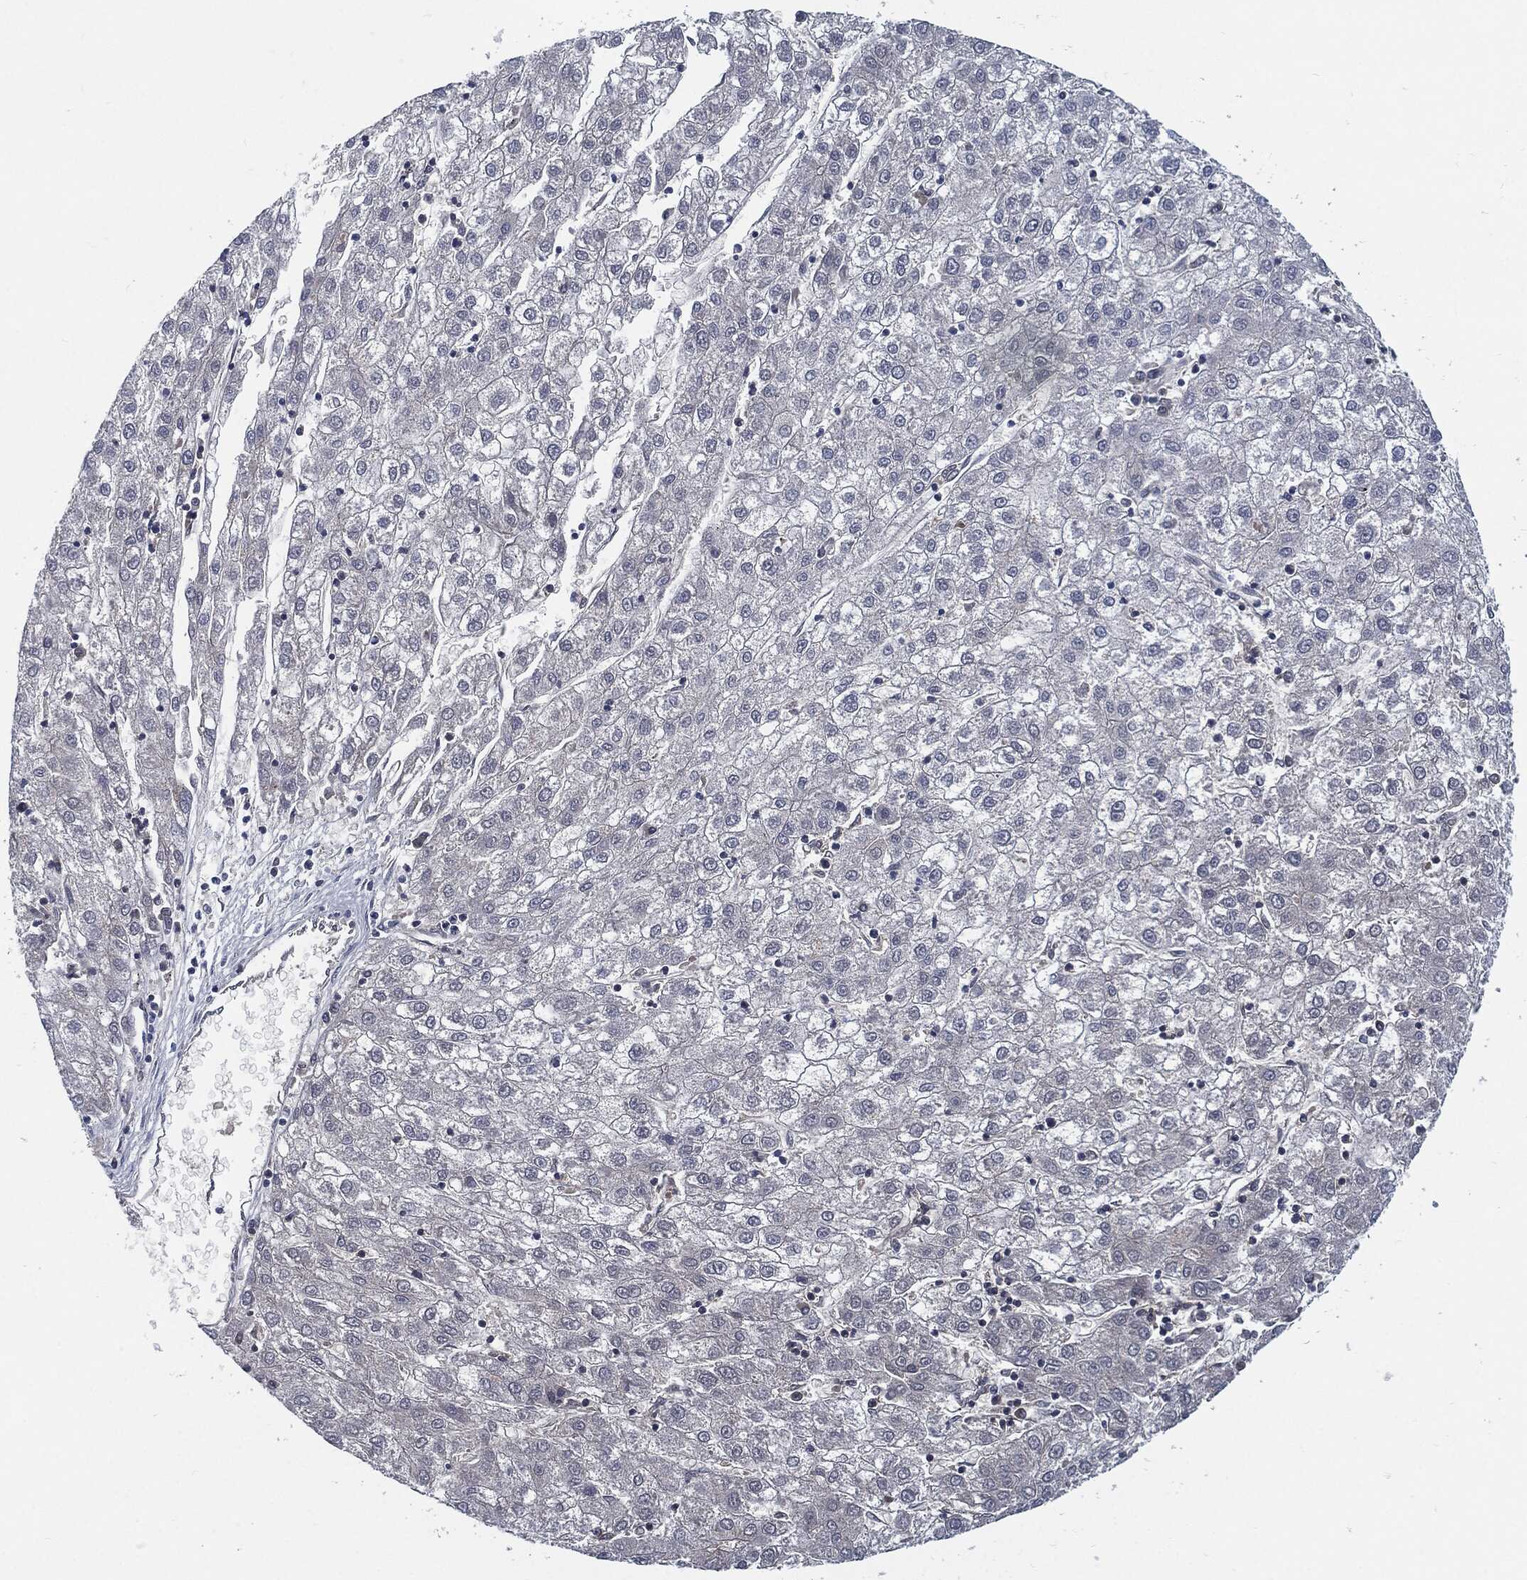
{"staining": {"intensity": "negative", "quantity": "none", "location": "none"}, "tissue": "liver cancer", "cell_type": "Tumor cells", "image_type": "cancer", "snomed": [{"axis": "morphology", "description": "Carcinoma, Hepatocellular, NOS"}, {"axis": "topography", "description": "Liver"}], "caption": "Hepatocellular carcinoma (liver) stained for a protein using IHC exhibits no expression tumor cells.", "gene": "MST1", "patient": {"sex": "male", "age": 72}}